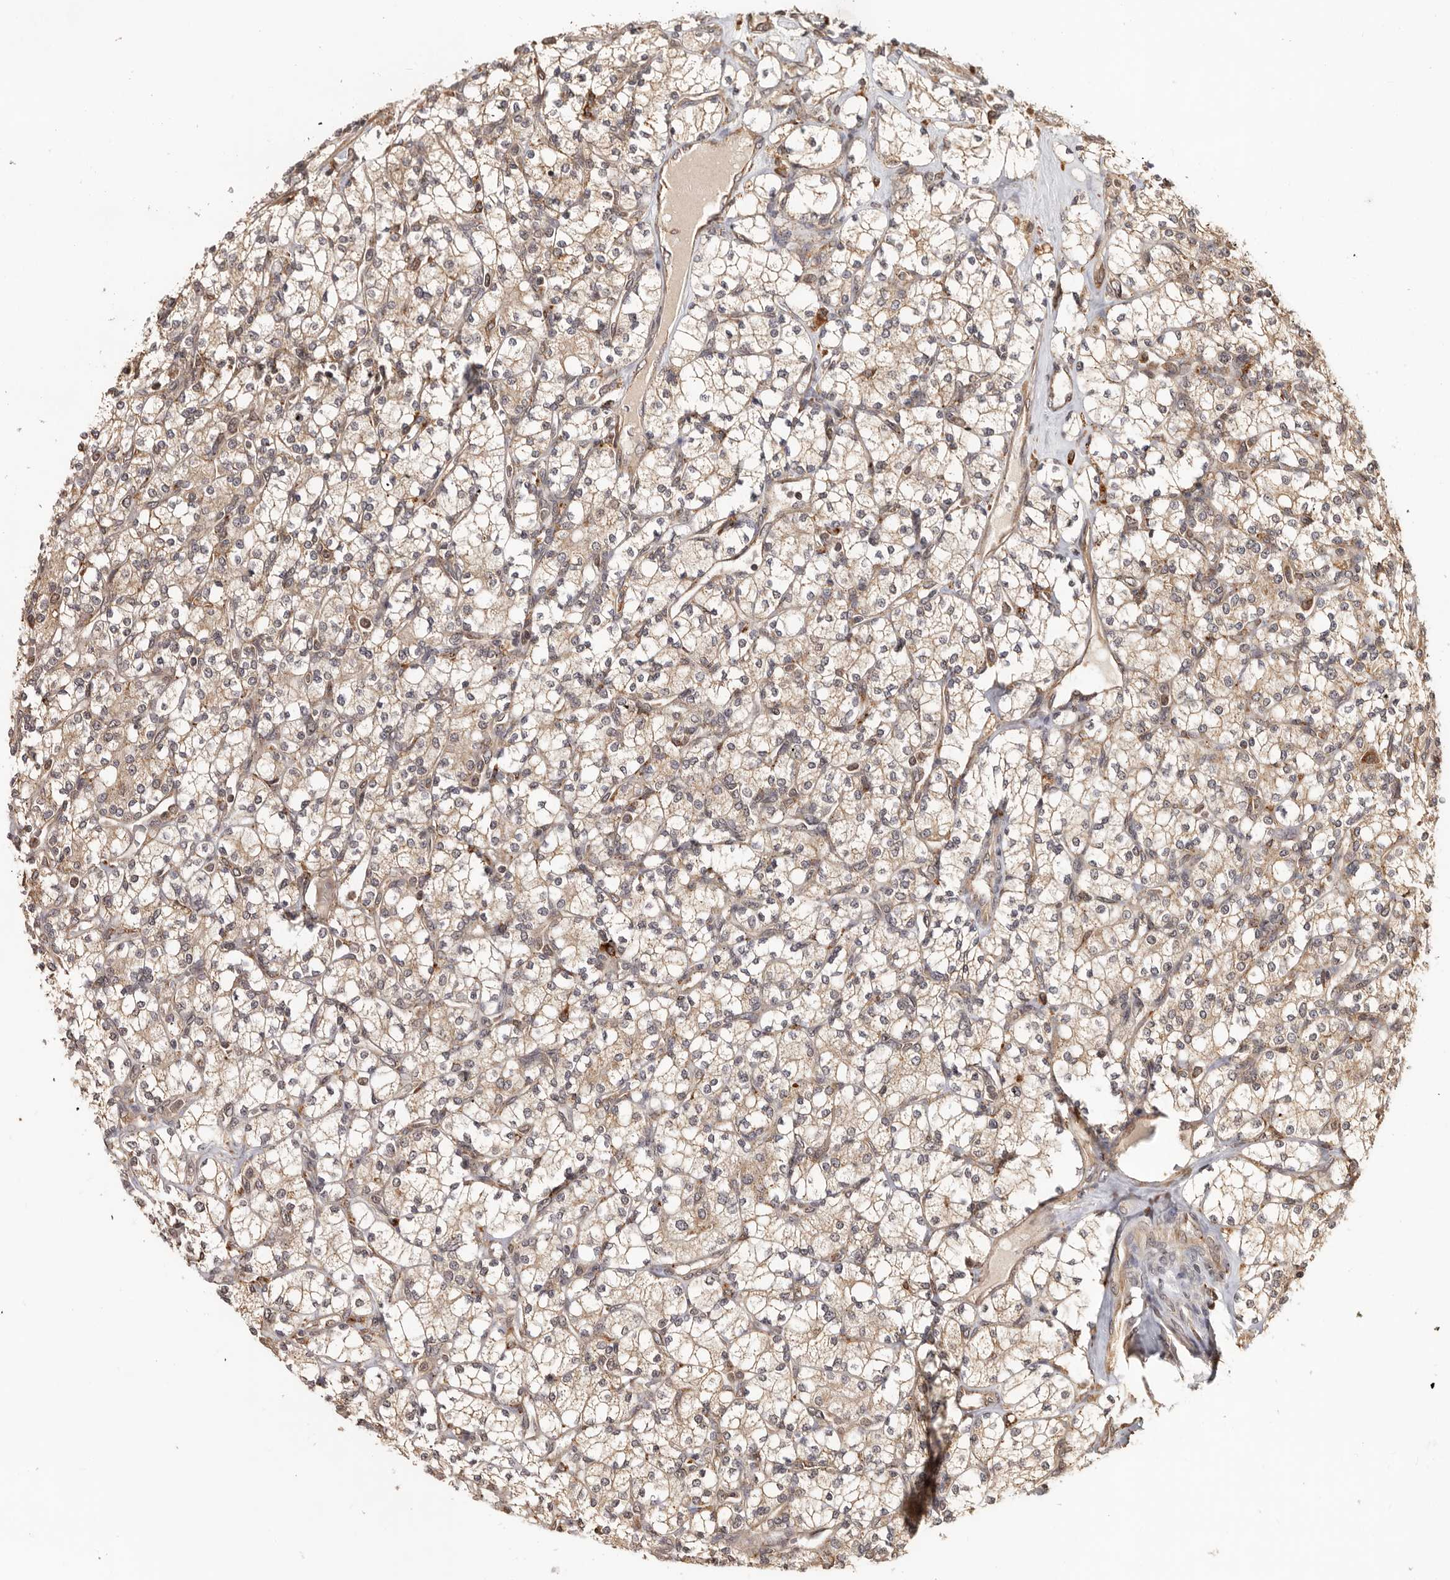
{"staining": {"intensity": "weak", "quantity": ">75%", "location": "cytoplasmic/membranous"}, "tissue": "renal cancer", "cell_type": "Tumor cells", "image_type": "cancer", "snomed": [{"axis": "morphology", "description": "Adenocarcinoma, NOS"}, {"axis": "topography", "description": "Kidney"}], "caption": "Human renal adenocarcinoma stained with a protein marker reveals weak staining in tumor cells.", "gene": "ZNF83", "patient": {"sex": "male", "age": 77}}